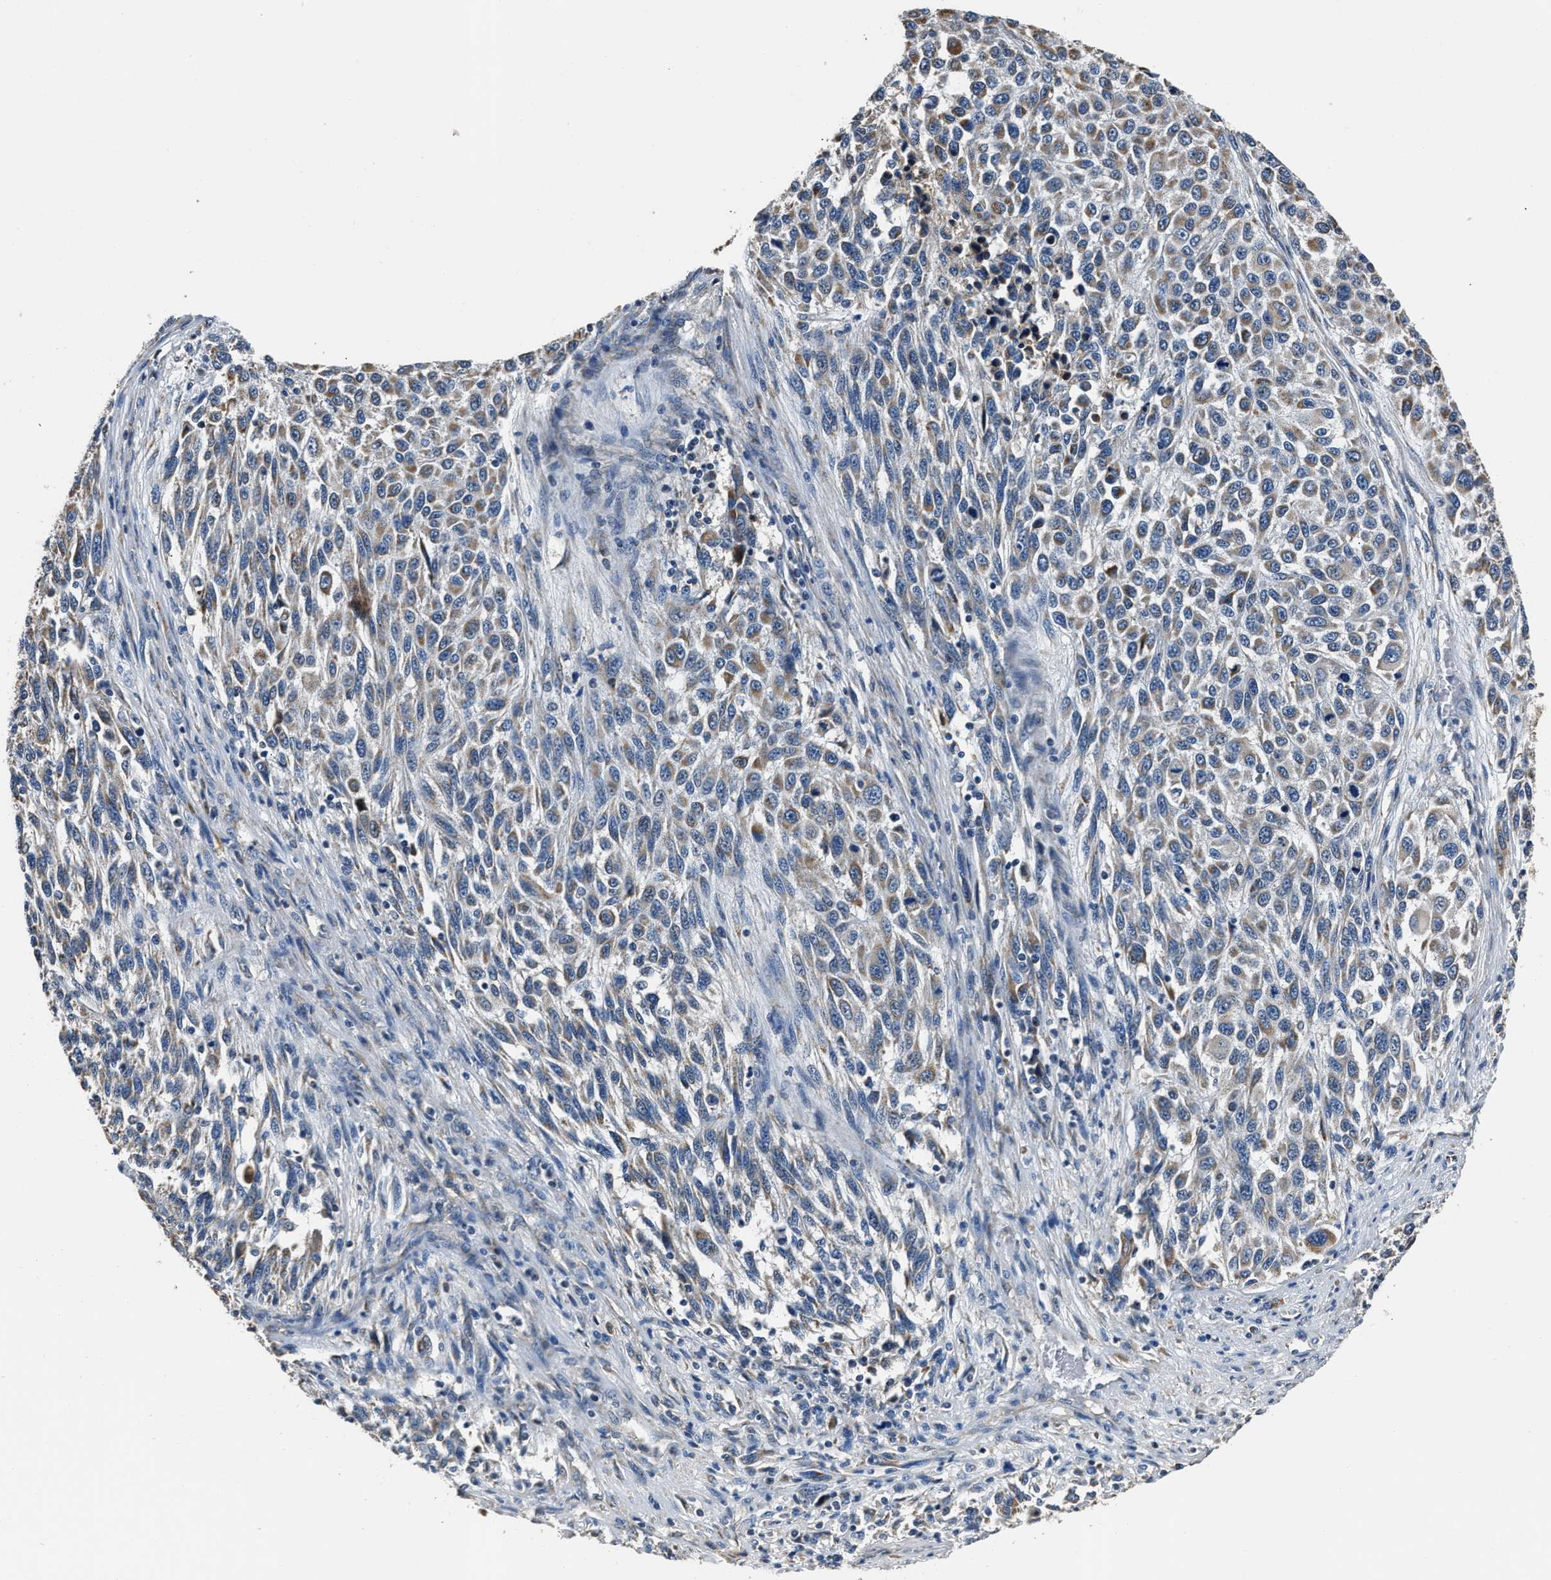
{"staining": {"intensity": "weak", "quantity": "25%-75%", "location": "cytoplasmic/membranous"}, "tissue": "melanoma", "cell_type": "Tumor cells", "image_type": "cancer", "snomed": [{"axis": "morphology", "description": "Malignant melanoma, Metastatic site"}, {"axis": "topography", "description": "Lymph node"}], "caption": "This photomicrograph demonstrates immunohistochemistry (IHC) staining of melanoma, with low weak cytoplasmic/membranous staining in approximately 25%-75% of tumor cells.", "gene": "NSUN5", "patient": {"sex": "male", "age": 61}}